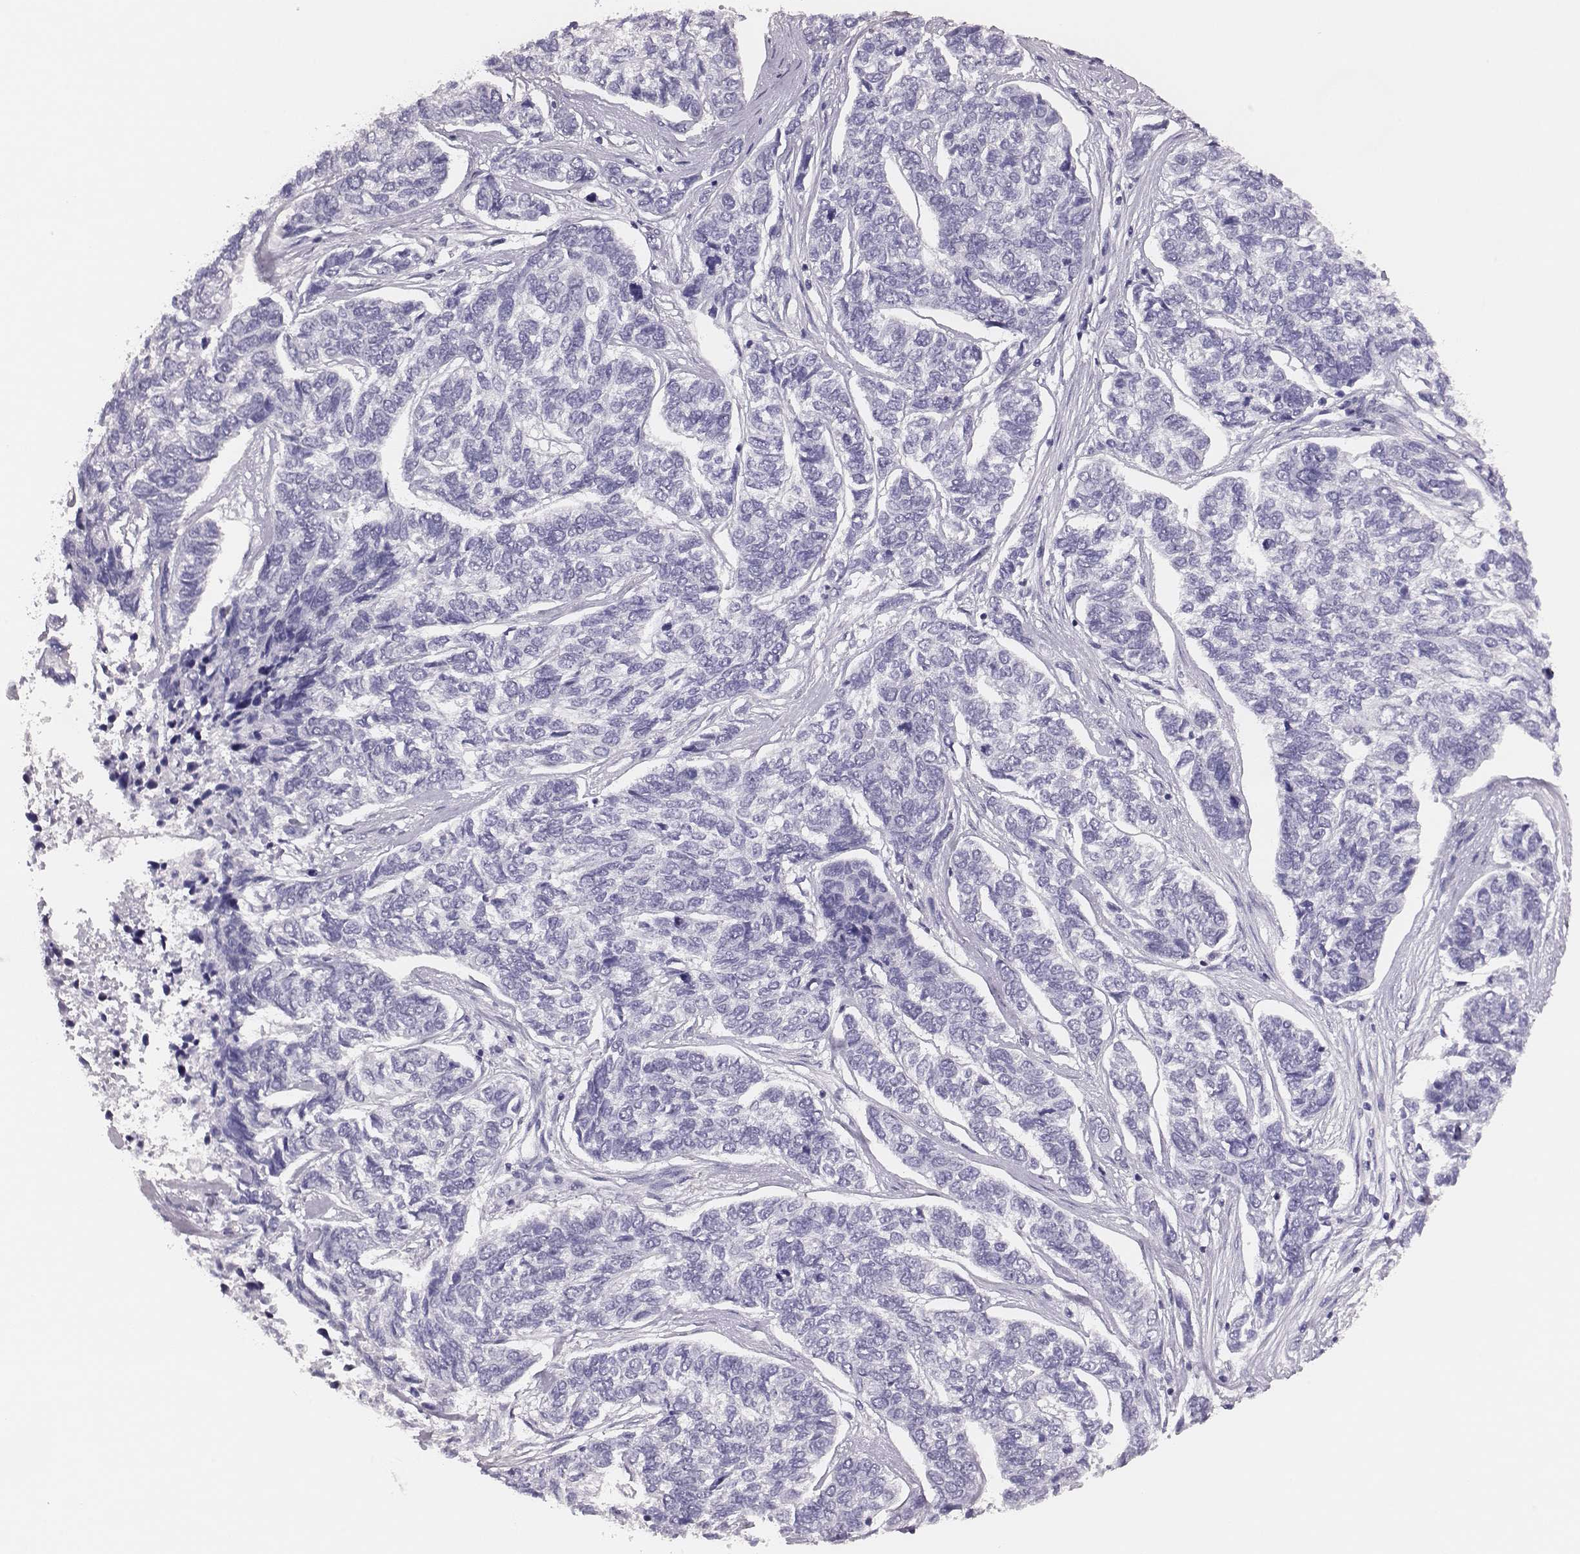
{"staining": {"intensity": "negative", "quantity": "none", "location": "none"}, "tissue": "skin cancer", "cell_type": "Tumor cells", "image_type": "cancer", "snomed": [{"axis": "morphology", "description": "Basal cell carcinoma"}, {"axis": "topography", "description": "Skin"}], "caption": "Image shows no significant protein staining in tumor cells of basal cell carcinoma (skin). (Stains: DAB (3,3'-diaminobenzidine) immunohistochemistry with hematoxylin counter stain, Microscopy: brightfield microscopy at high magnification).", "gene": "H1-6", "patient": {"sex": "female", "age": 65}}